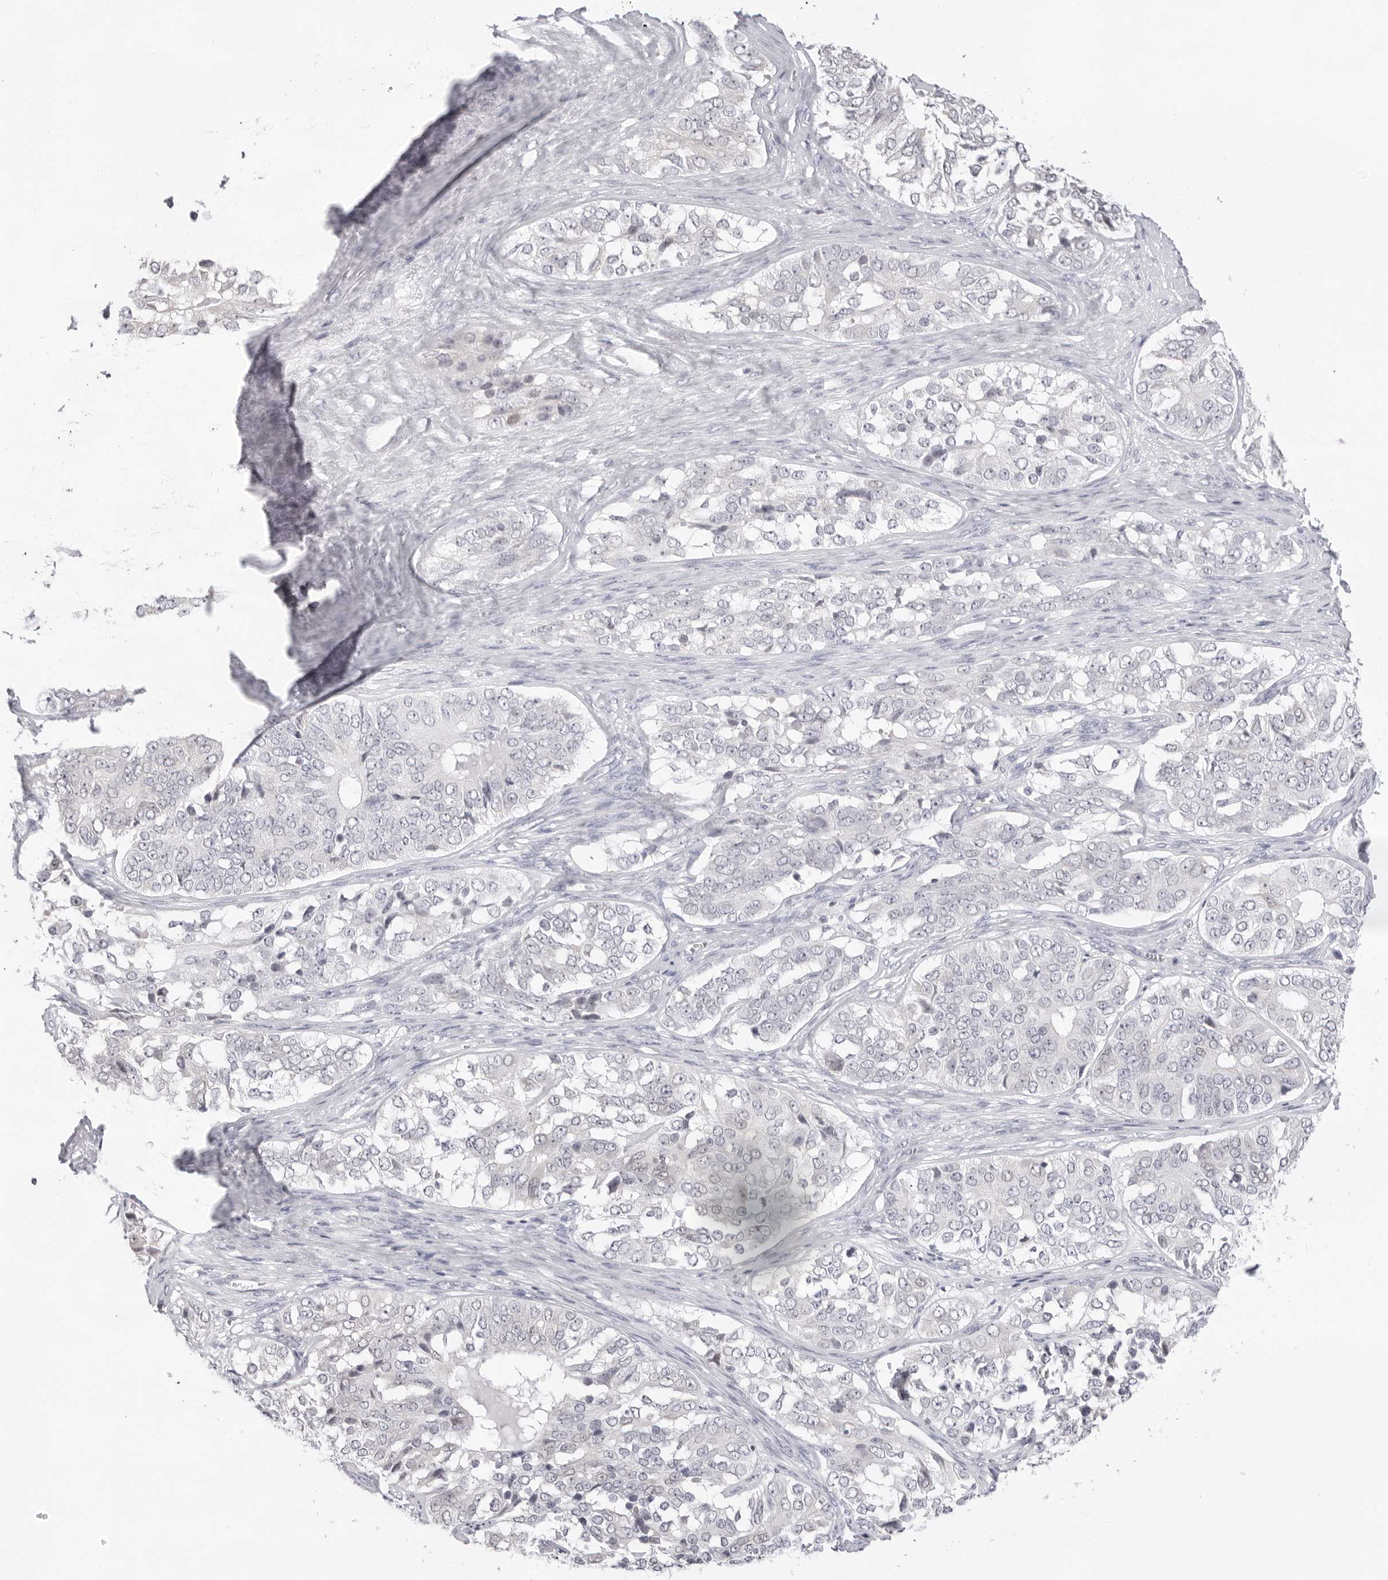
{"staining": {"intensity": "negative", "quantity": "none", "location": "none"}, "tissue": "ovarian cancer", "cell_type": "Tumor cells", "image_type": "cancer", "snomed": [{"axis": "morphology", "description": "Carcinoma, endometroid"}, {"axis": "topography", "description": "Ovary"}], "caption": "Human endometroid carcinoma (ovarian) stained for a protein using immunohistochemistry exhibits no staining in tumor cells.", "gene": "FDPS", "patient": {"sex": "female", "age": 51}}